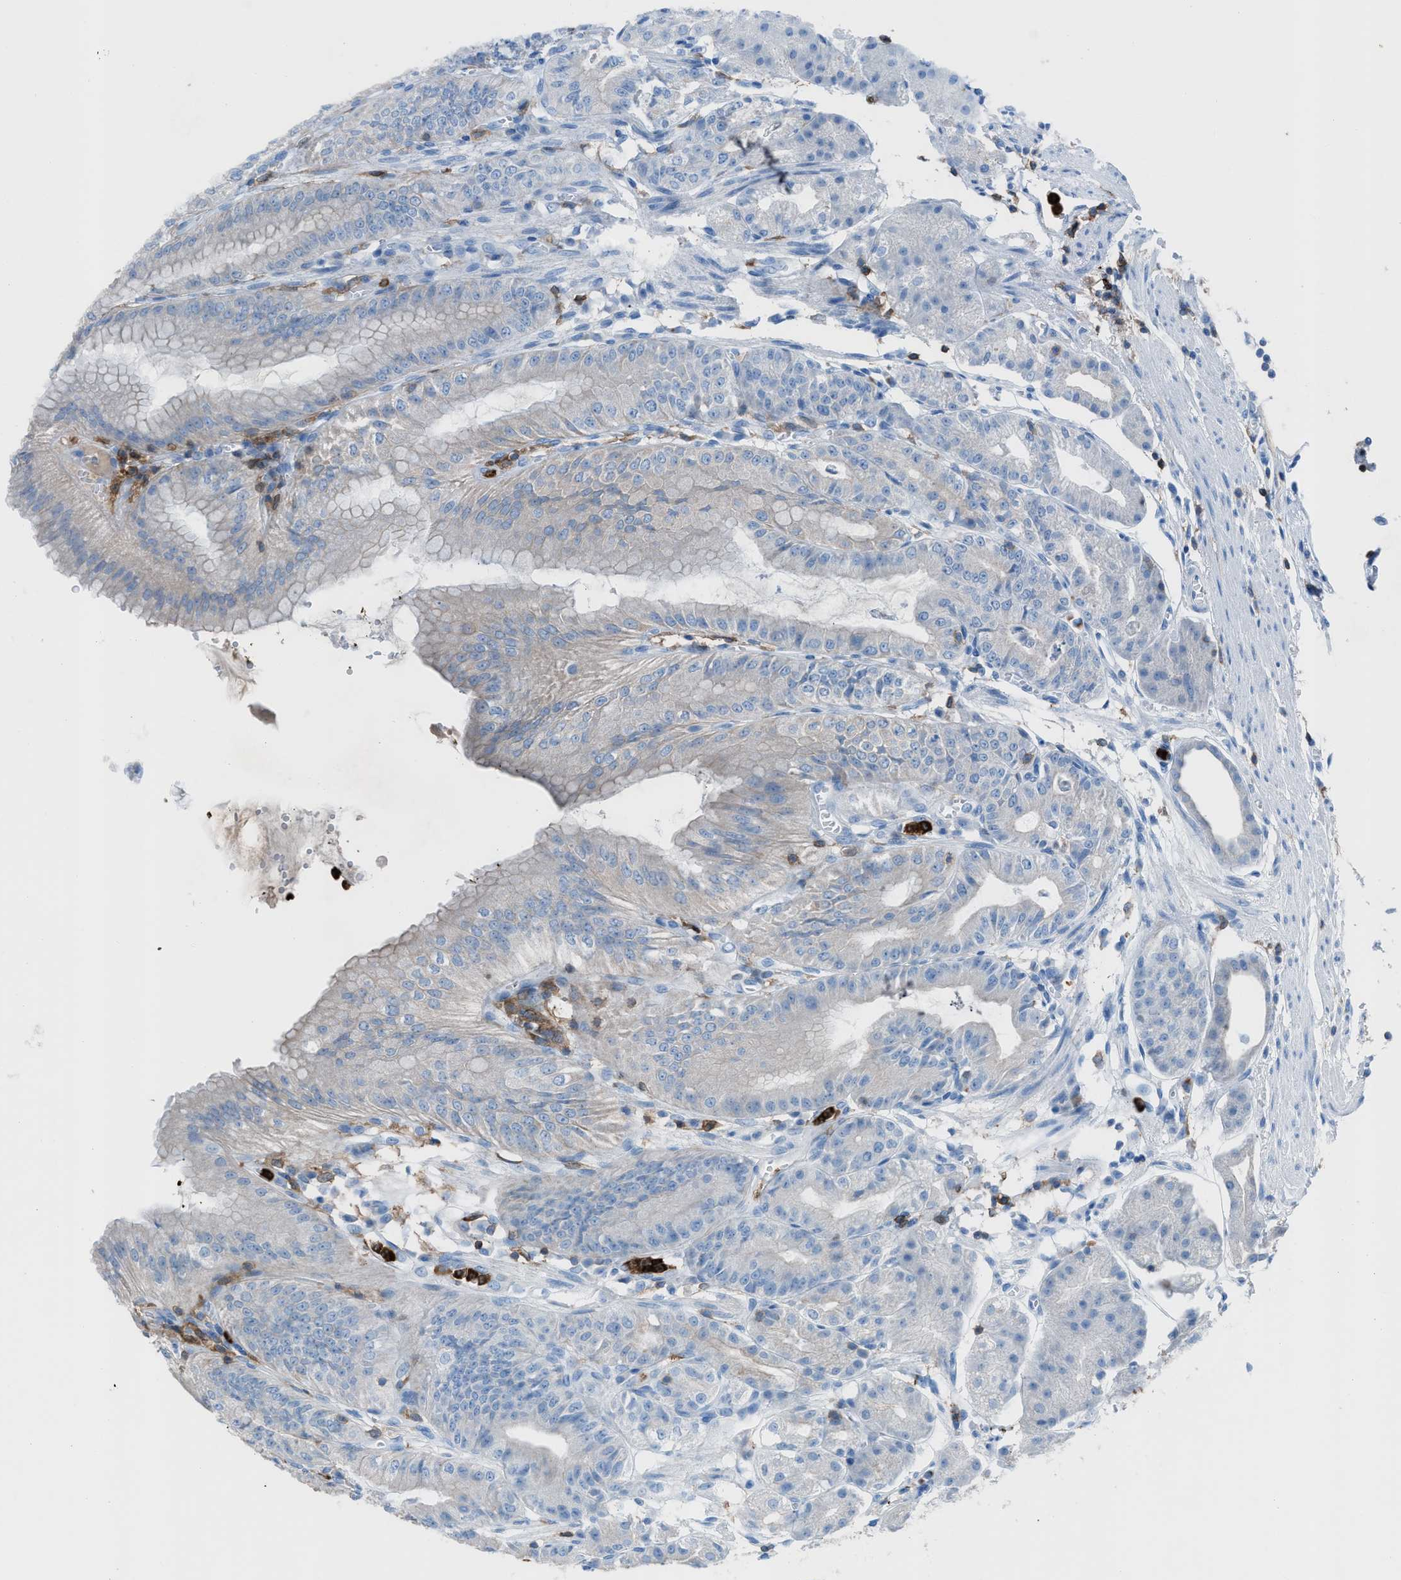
{"staining": {"intensity": "negative", "quantity": "none", "location": "none"}, "tissue": "stomach", "cell_type": "Glandular cells", "image_type": "normal", "snomed": [{"axis": "morphology", "description": "Normal tissue, NOS"}, {"axis": "topography", "description": "Stomach, lower"}], "caption": "The immunohistochemistry (IHC) photomicrograph has no significant positivity in glandular cells of stomach.", "gene": "ITGB2", "patient": {"sex": "male", "age": 71}}